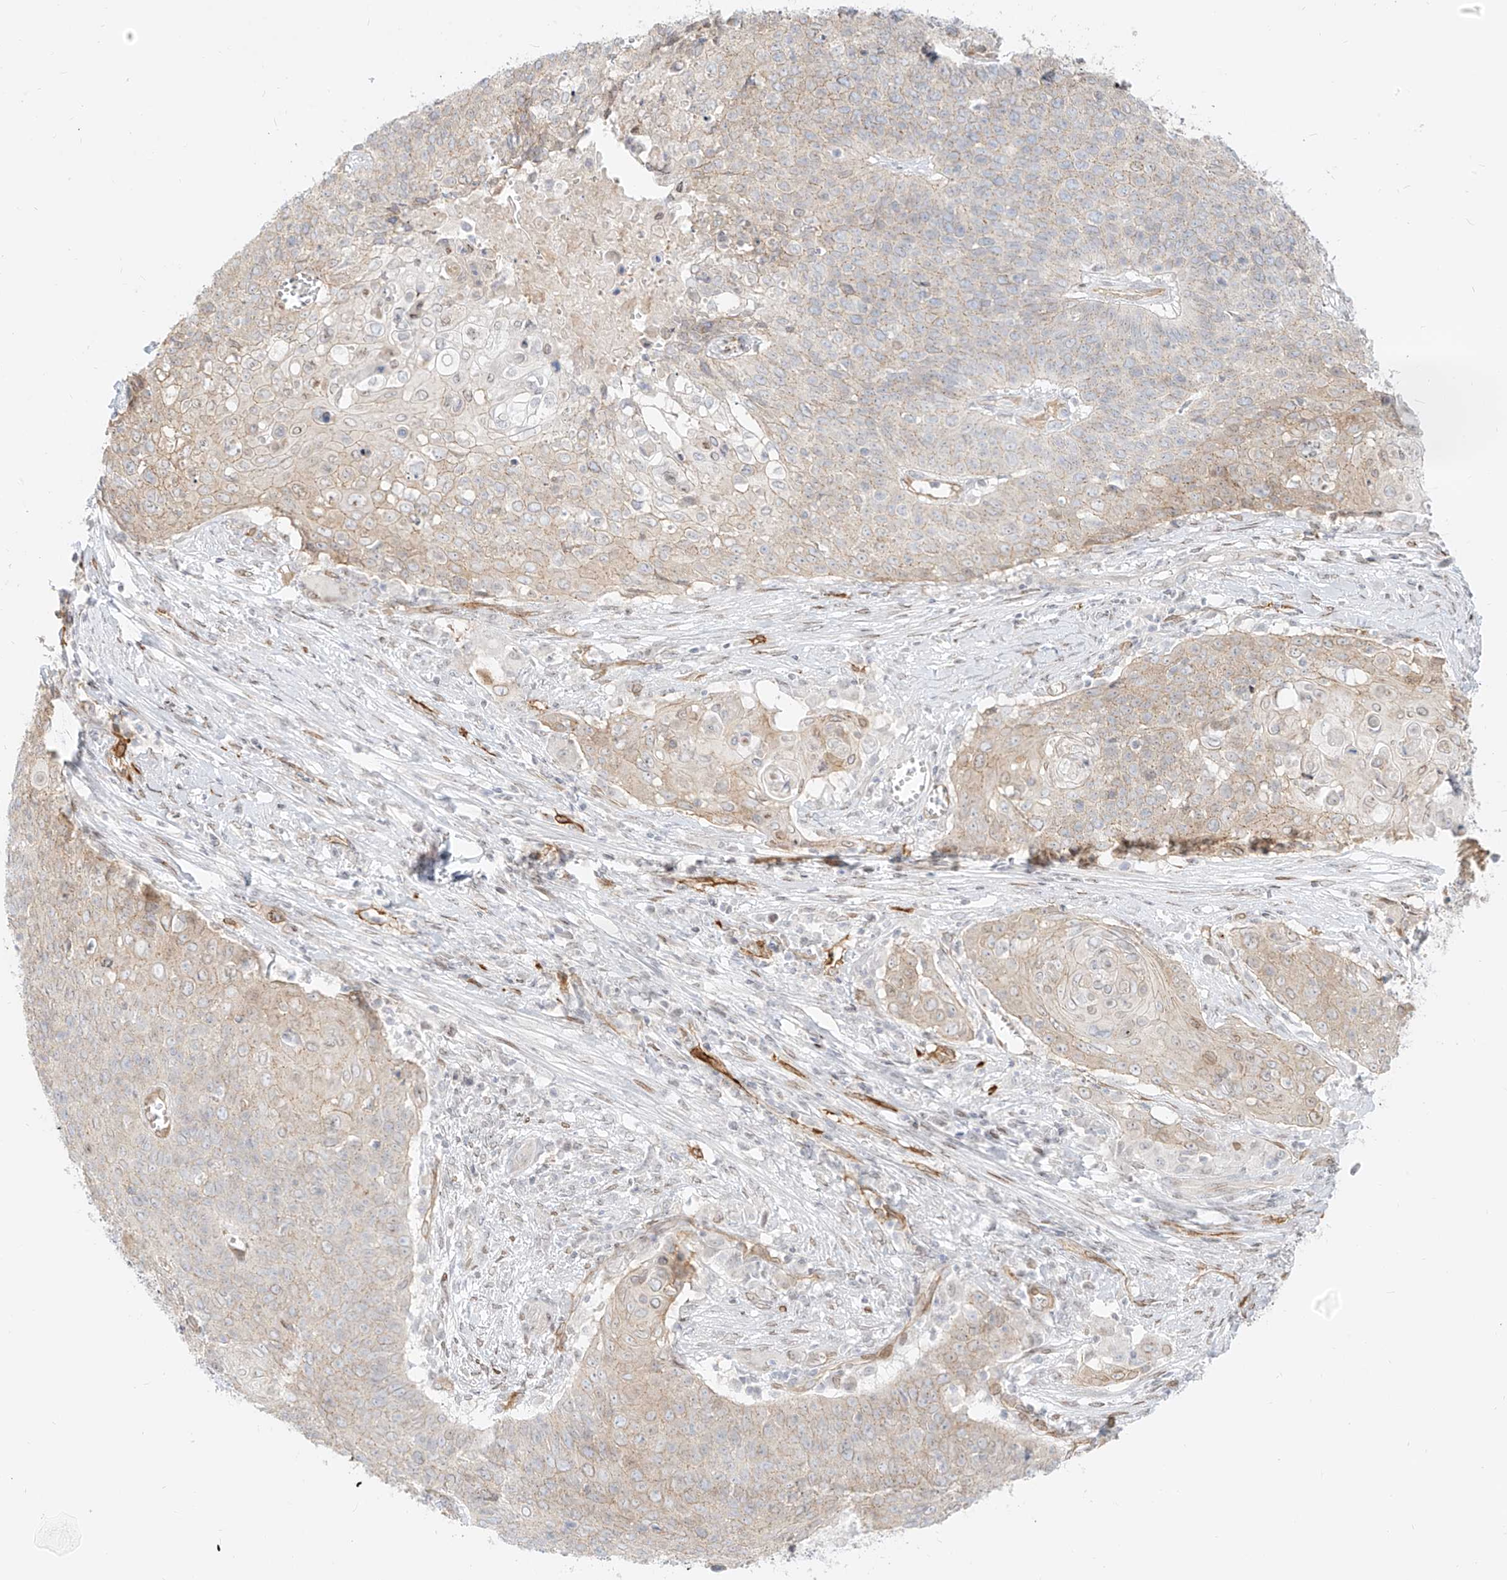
{"staining": {"intensity": "weak", "quantity": "<25%", "location": "cytoplasmic/membranous"}, "tissue": "cervical cancer", "cell_type": "Tumor cells", "image_type": "cancer", "snomed": [{"axis": "morphology", "description": "Squamous cell carcinoma, NOS"}, {"axis": "topography", "description": "Cervix"}], "caption": "High magnification brightfield microscopy of squamous cell carcinoma (cervical) stained with DAB (3,3'-diaminobenzidine) (brown) and counterstained with hematoxylin (blue): tumor cells show no significant expression.", "gene": "NHSL1", "patient": {"sex": "female", "age": 39}}